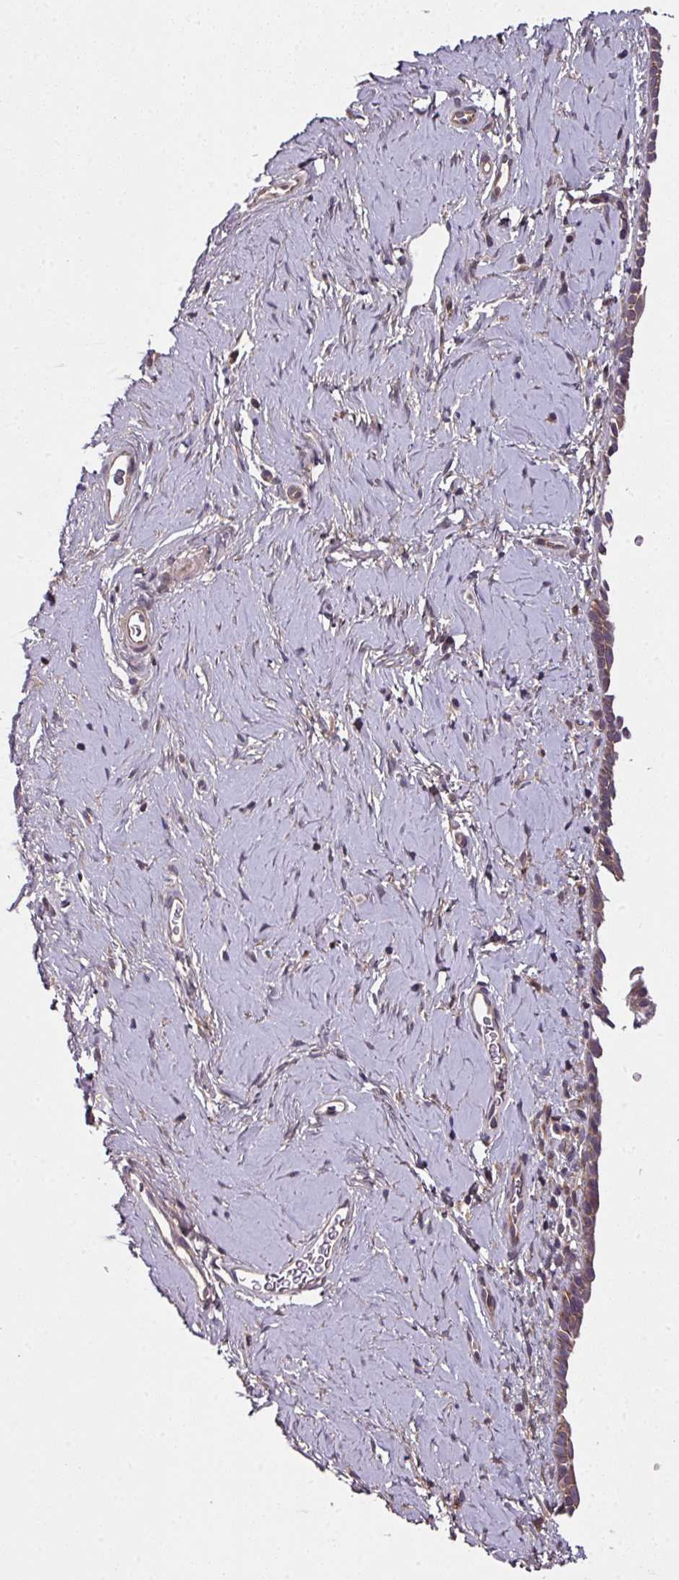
{"staining": {"intensity": "moderate", "quantity": "25%-75%", "location": "cytoplasmic/membranous"}, "tissue": "vagina", "cell_type": "Squamous epithelial cells", "image_type": "normal", "snomed": [{"axis": "morphology", "description": "Normal tissue, NOS"}, {"axis": "morphology", "description": "Adenocarcinoma, NOS"}, {"axis": "topography", "description": "Rectum"}, {"axis": "topography", "description": "Vagina"}, {"axis": "topography", "description": "Peripheral nerve tissue"}], "caption": "Brown immunohistochemical staining in benign human vagina displays moderate cytoplasmic/membranous staining in approximately 25%-75% of squamous epithelial cells.", "gene": "CAMLG", "patient": {"sex": "female", "age": 71}}